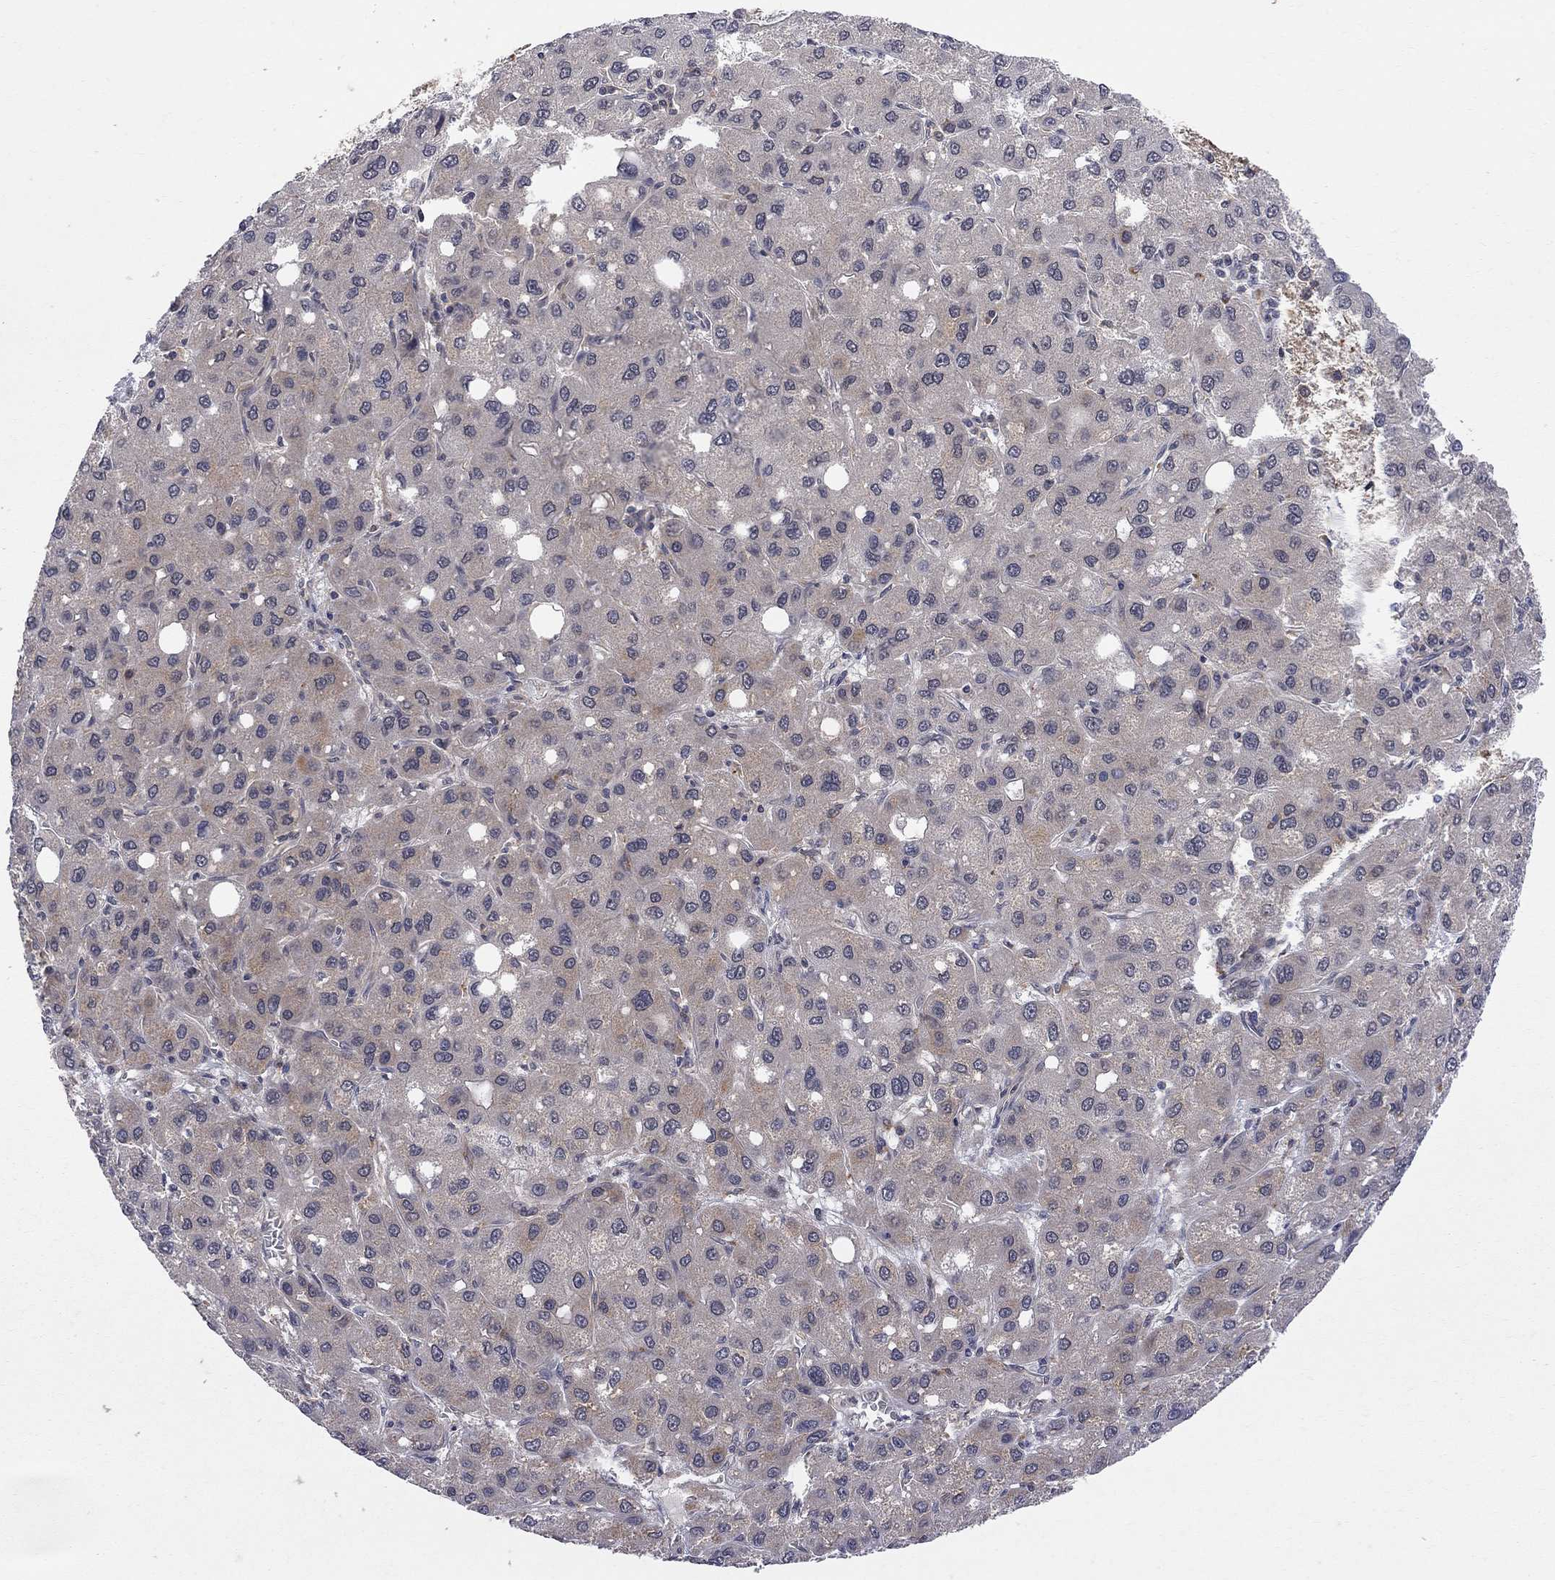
{"staining": {"intensity": "weak", "quantity": "25%-75%", "location": "cytoplasmic/membranous"}, "tissue": "liver cancer", "cell_type": "Tumor cells", "image_type": "cancer", "snomed": [{"axis": "morphology", "description": "Carcinoma, Hepatocellular, NOS"}, {"axis": "topography", "description": "Liver"}], "caption": "Immunohistochemical staining of human liver cancer demonstrates low levels of weak cytoplasmic/membranous protein expression in approximately 25%-75% of tumor cells.", "gene": "CNOT11", "patient": {"sex": "male", "age": 73}}